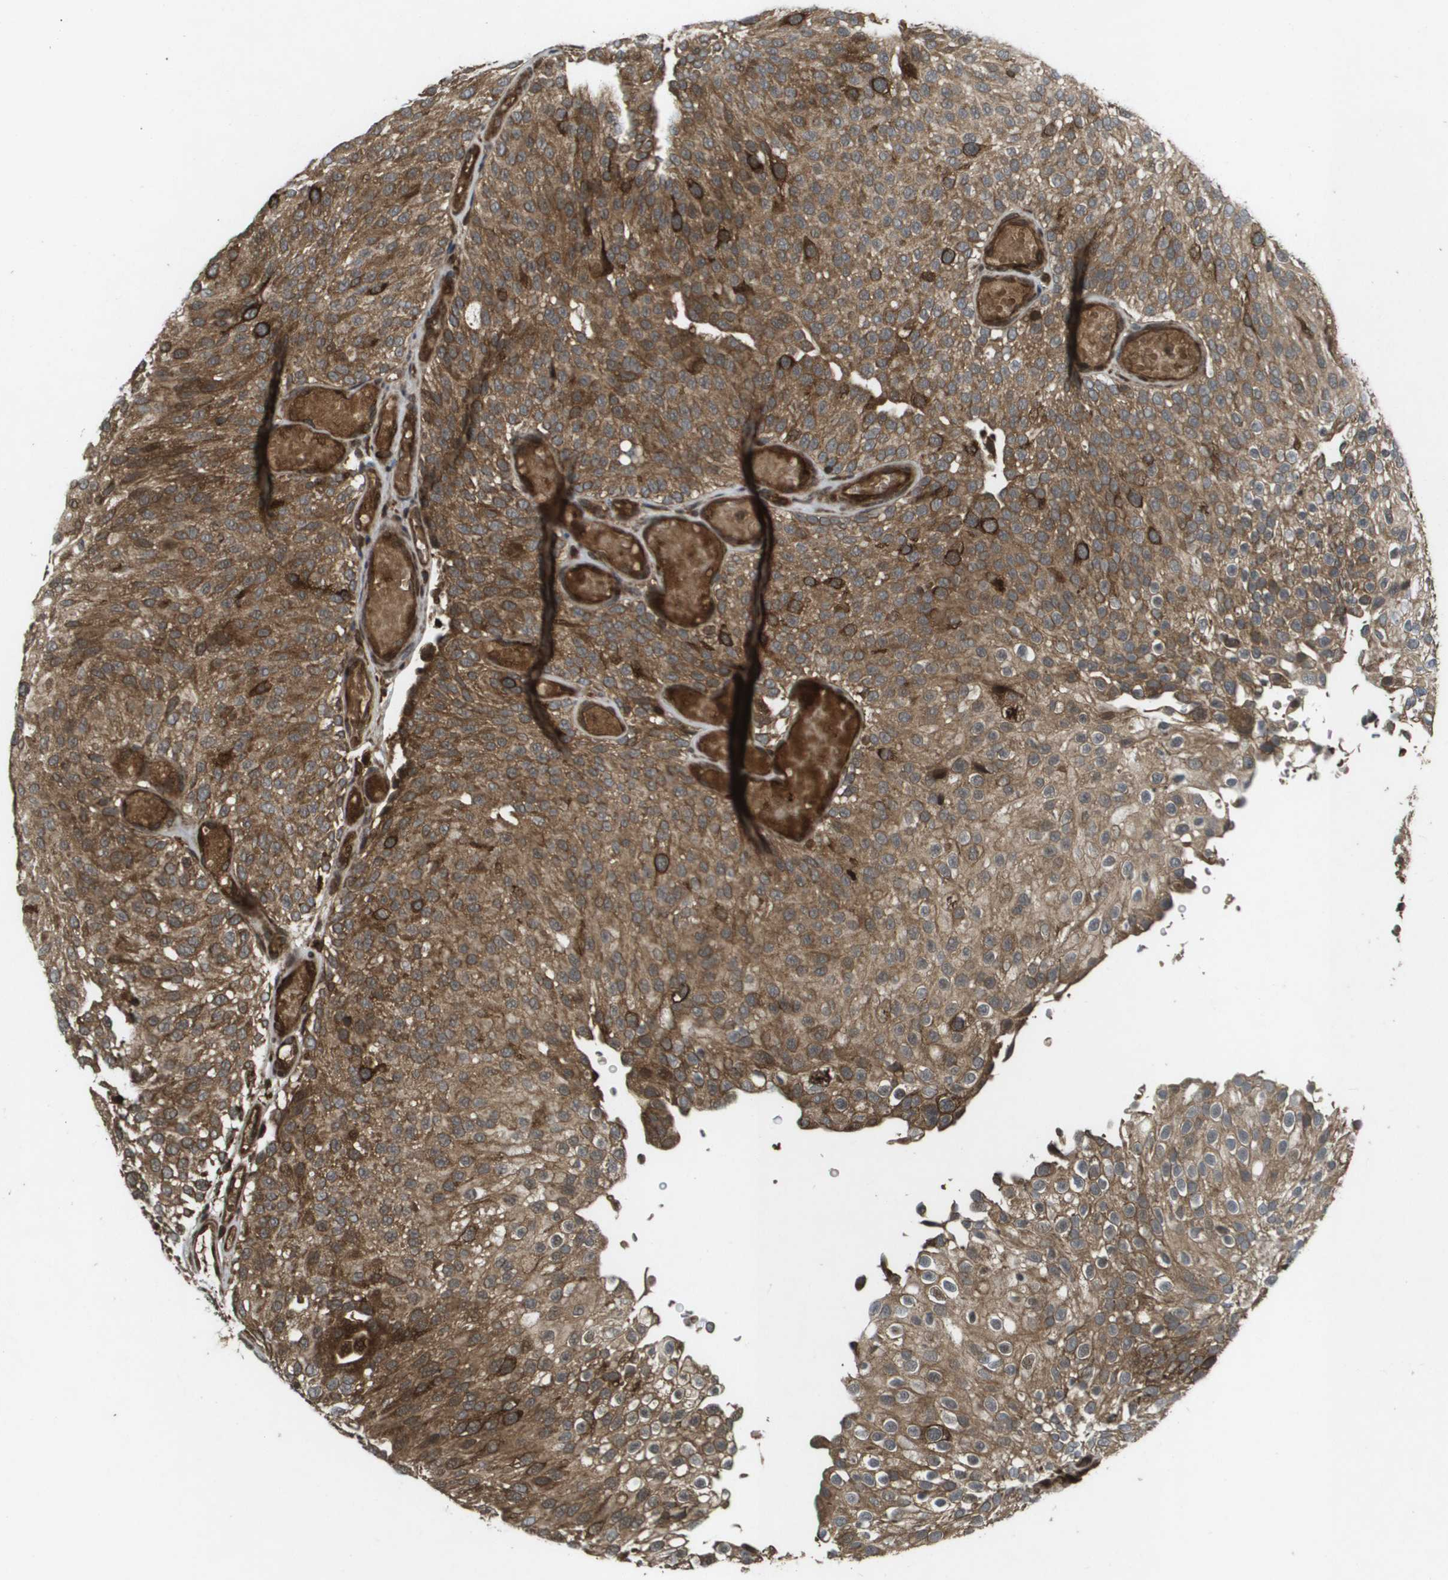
{"staining": {"intensity": "strong", "quantity": ">75%", "location": "cytoplasmic/membranous"}, "tissue": "urothelial cancer", "cell_type": "Tumor cells", "image_type": "cancer", "snomed": [{"axis": "morphology", "description": "Urothelial carcinoma, Low grade"}, {"axis": "topography", "description": "Urinary bladder"}], "caption": "Human urothelial cancer stained for a protein (brown) reveals strong cytoplasmic/membranous positive positivity in approximately >75% of tumor cells.", "gene": "KIF11", "patient": {"sex": "male", "age": 78}}